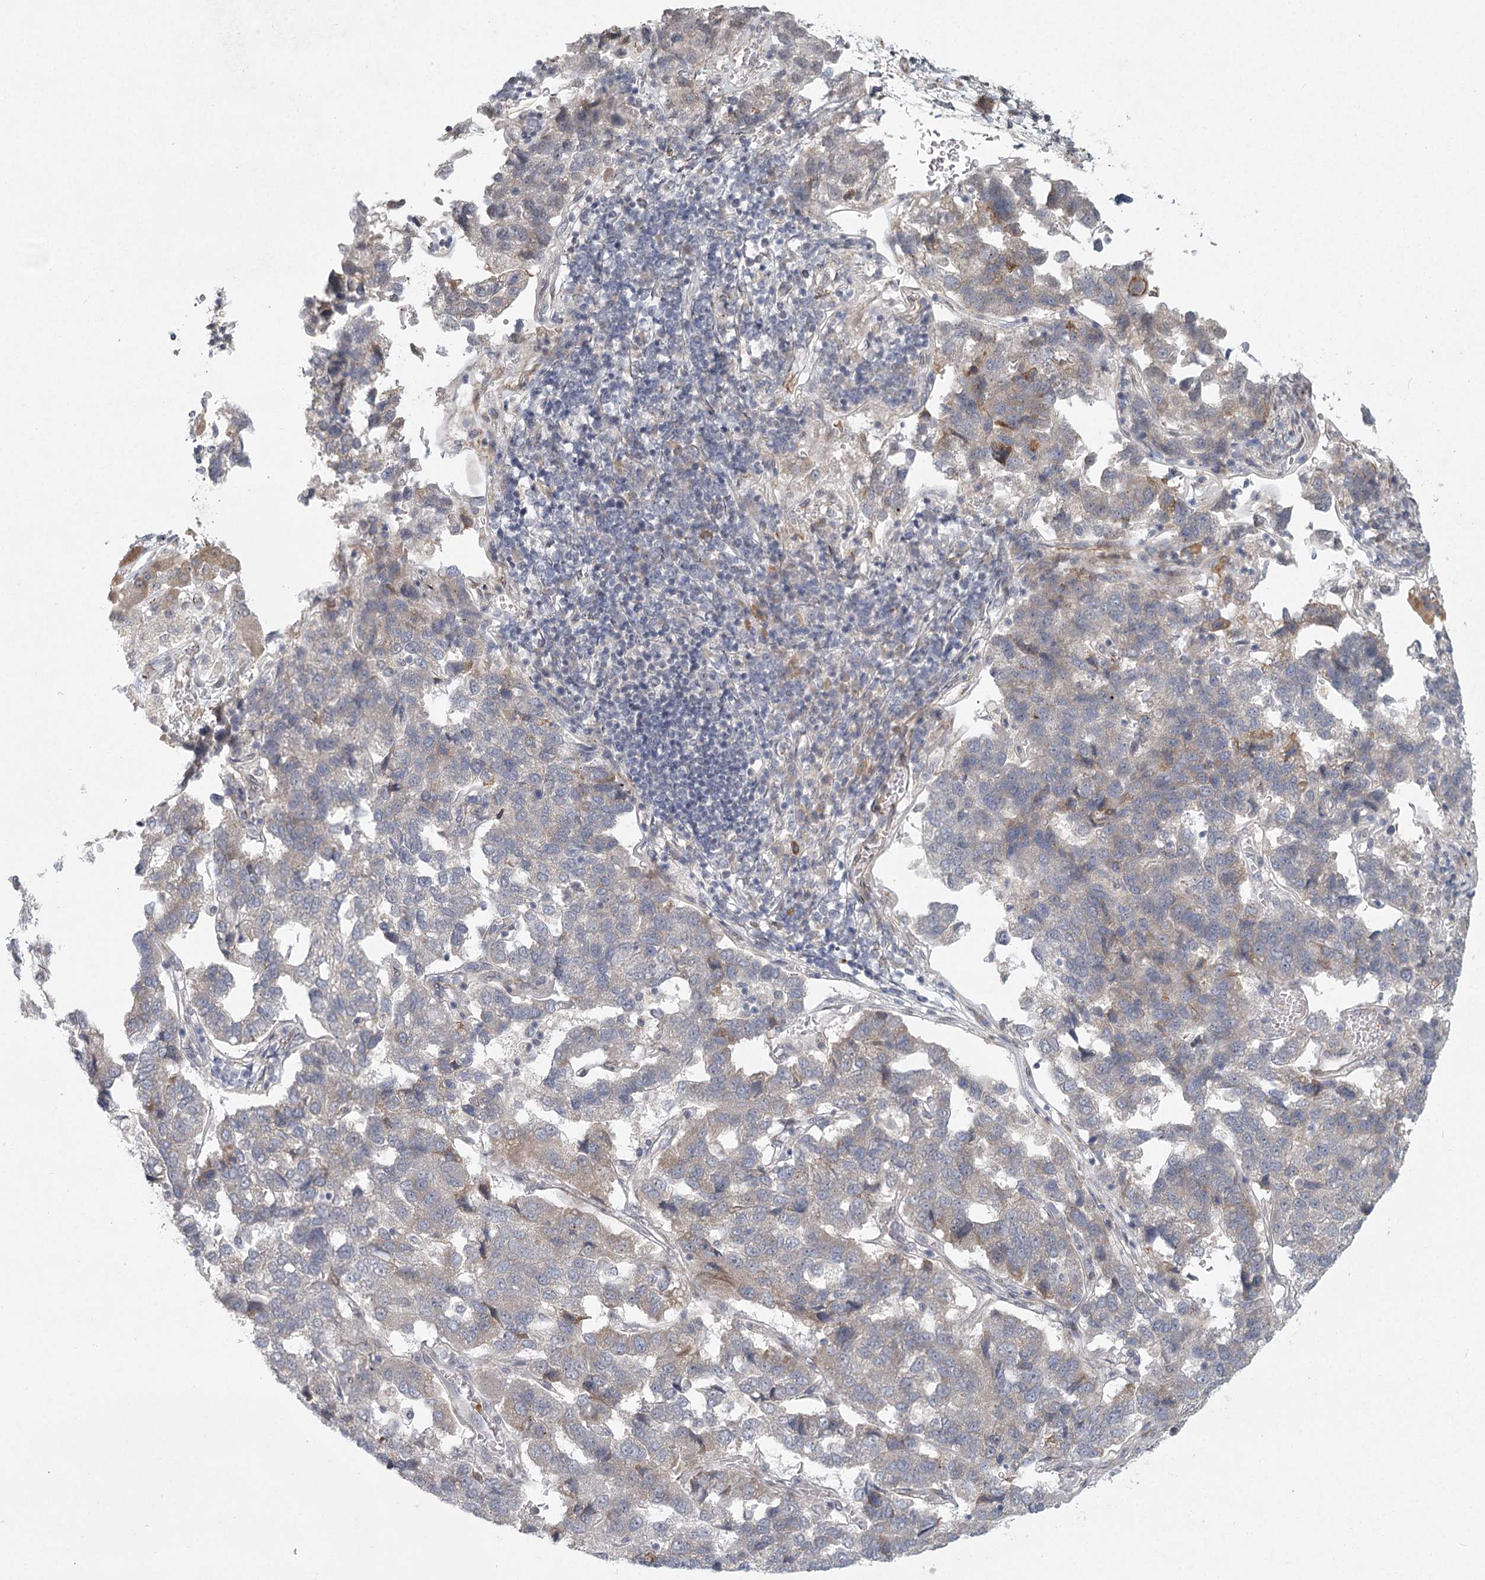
{"staining": {"intensity": "weak", "quantity": "<25%", "location": "cytoplasmic/membranous"}, "tissue": "pancreatic cancer", "cell_type": "Tumor cells", "image_type": "cancer", "snomed": [{"axis": "morphology", "description": "Adenocarcinoma, NOS"}, {"axis": "topography", "description": "Pancreas"}], "caption": "Immunohistochemistry (IHC) photomicrograph of pancreatic cancer stained for a protein (brown), which shows no positivity in tumor cells. (Immunohistochemistry (IHC), brightfield microscopy, high magnification).", "gene": "MEPE", "patient": {"sex": "female", "age": 61}}